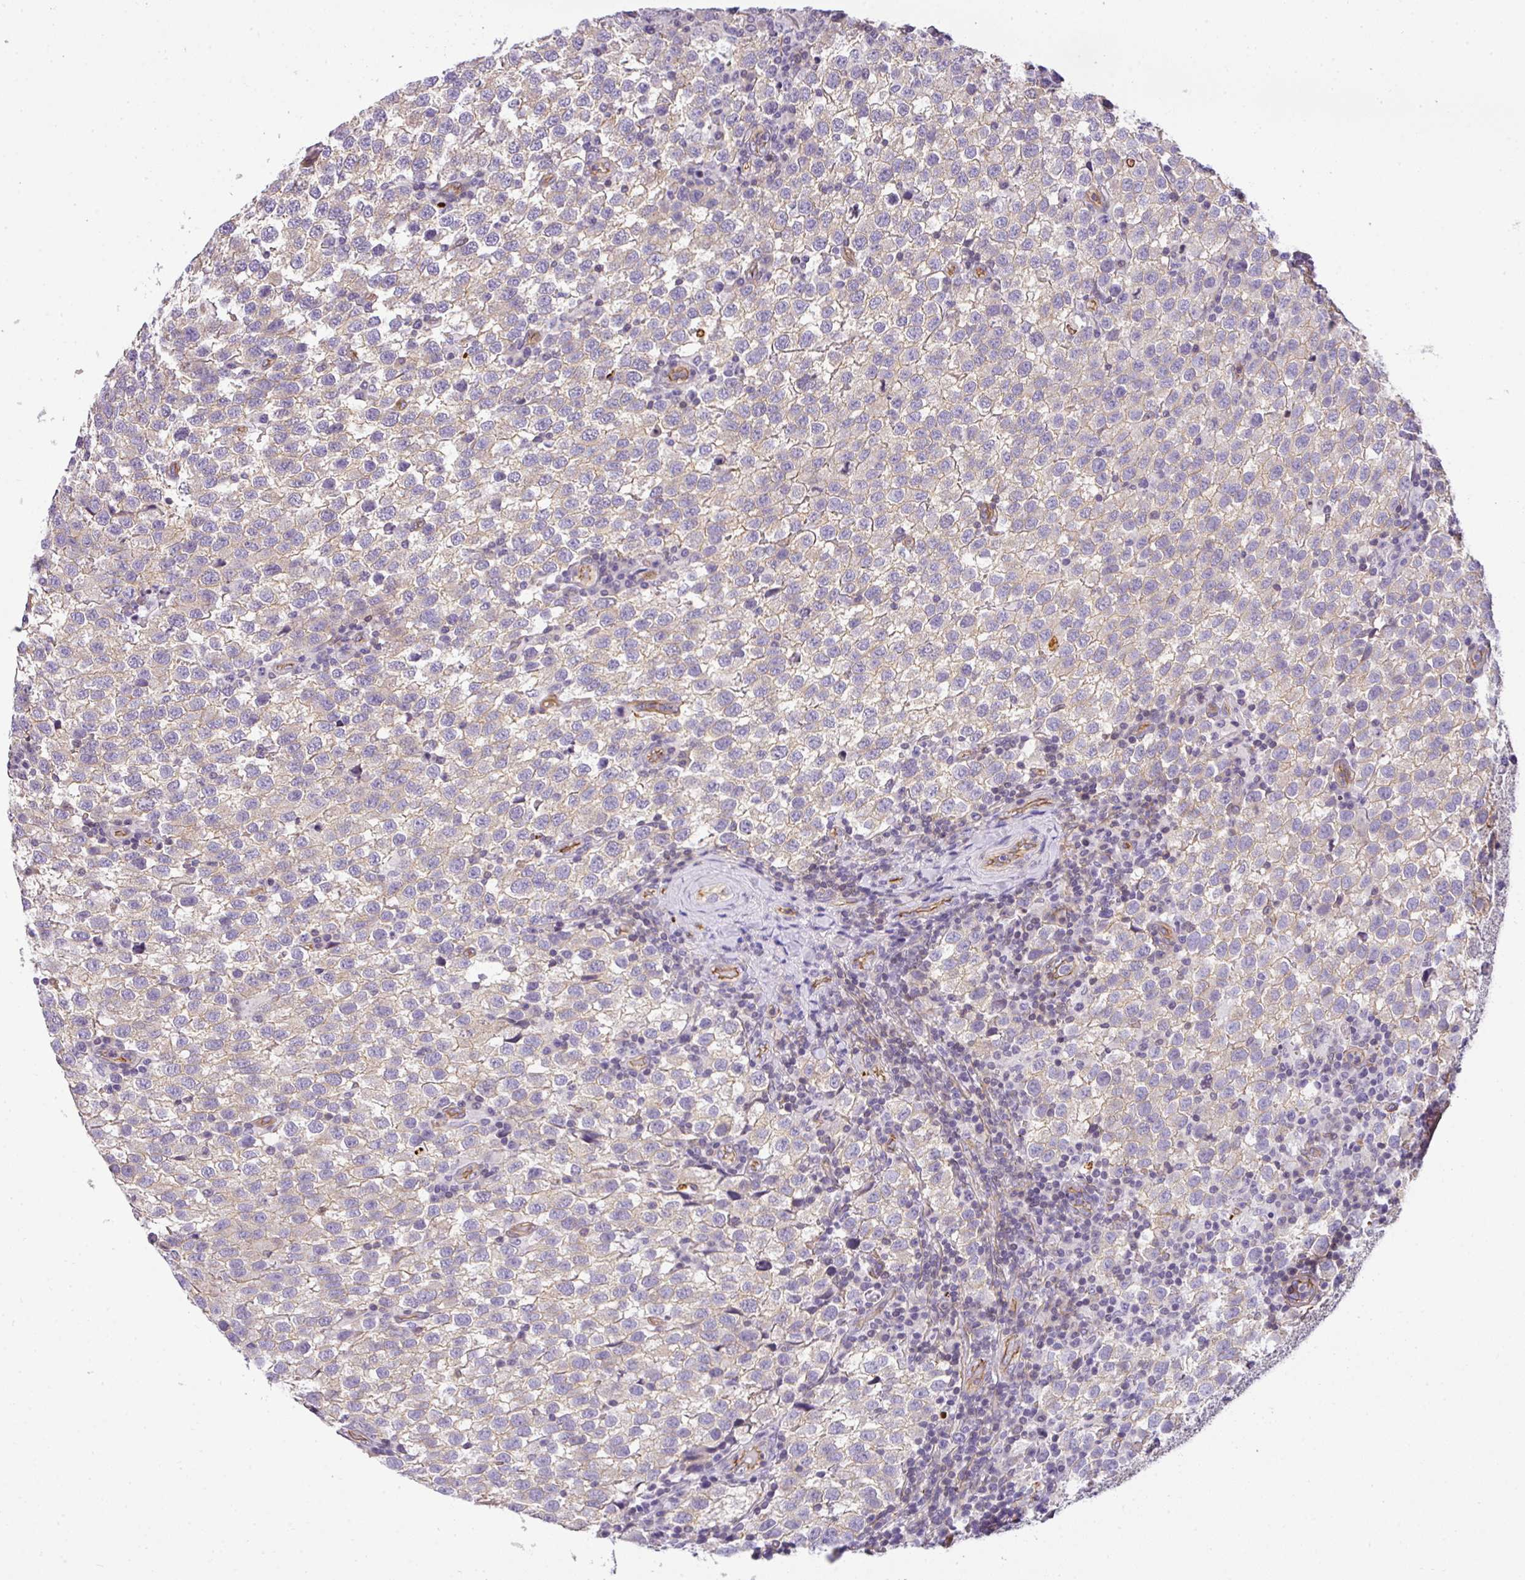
{"staining": {"intensity": "negative", "quantity": "none", "location": "none"}, "tissue": "testis cancer", "cell_type": "Tumor cells", "image_type": "cancer", "snomed": [{"axis": "morphology", "description": "Seminoma, NOS"}, {"axis": "topography", "description": "Testis"}], "caption": "Photomicrograph shows no significant protein staining in tumor cells of seminoma (testis).", "gene": "OR11H4", "patient": {"sex": "male", "age": 34}}